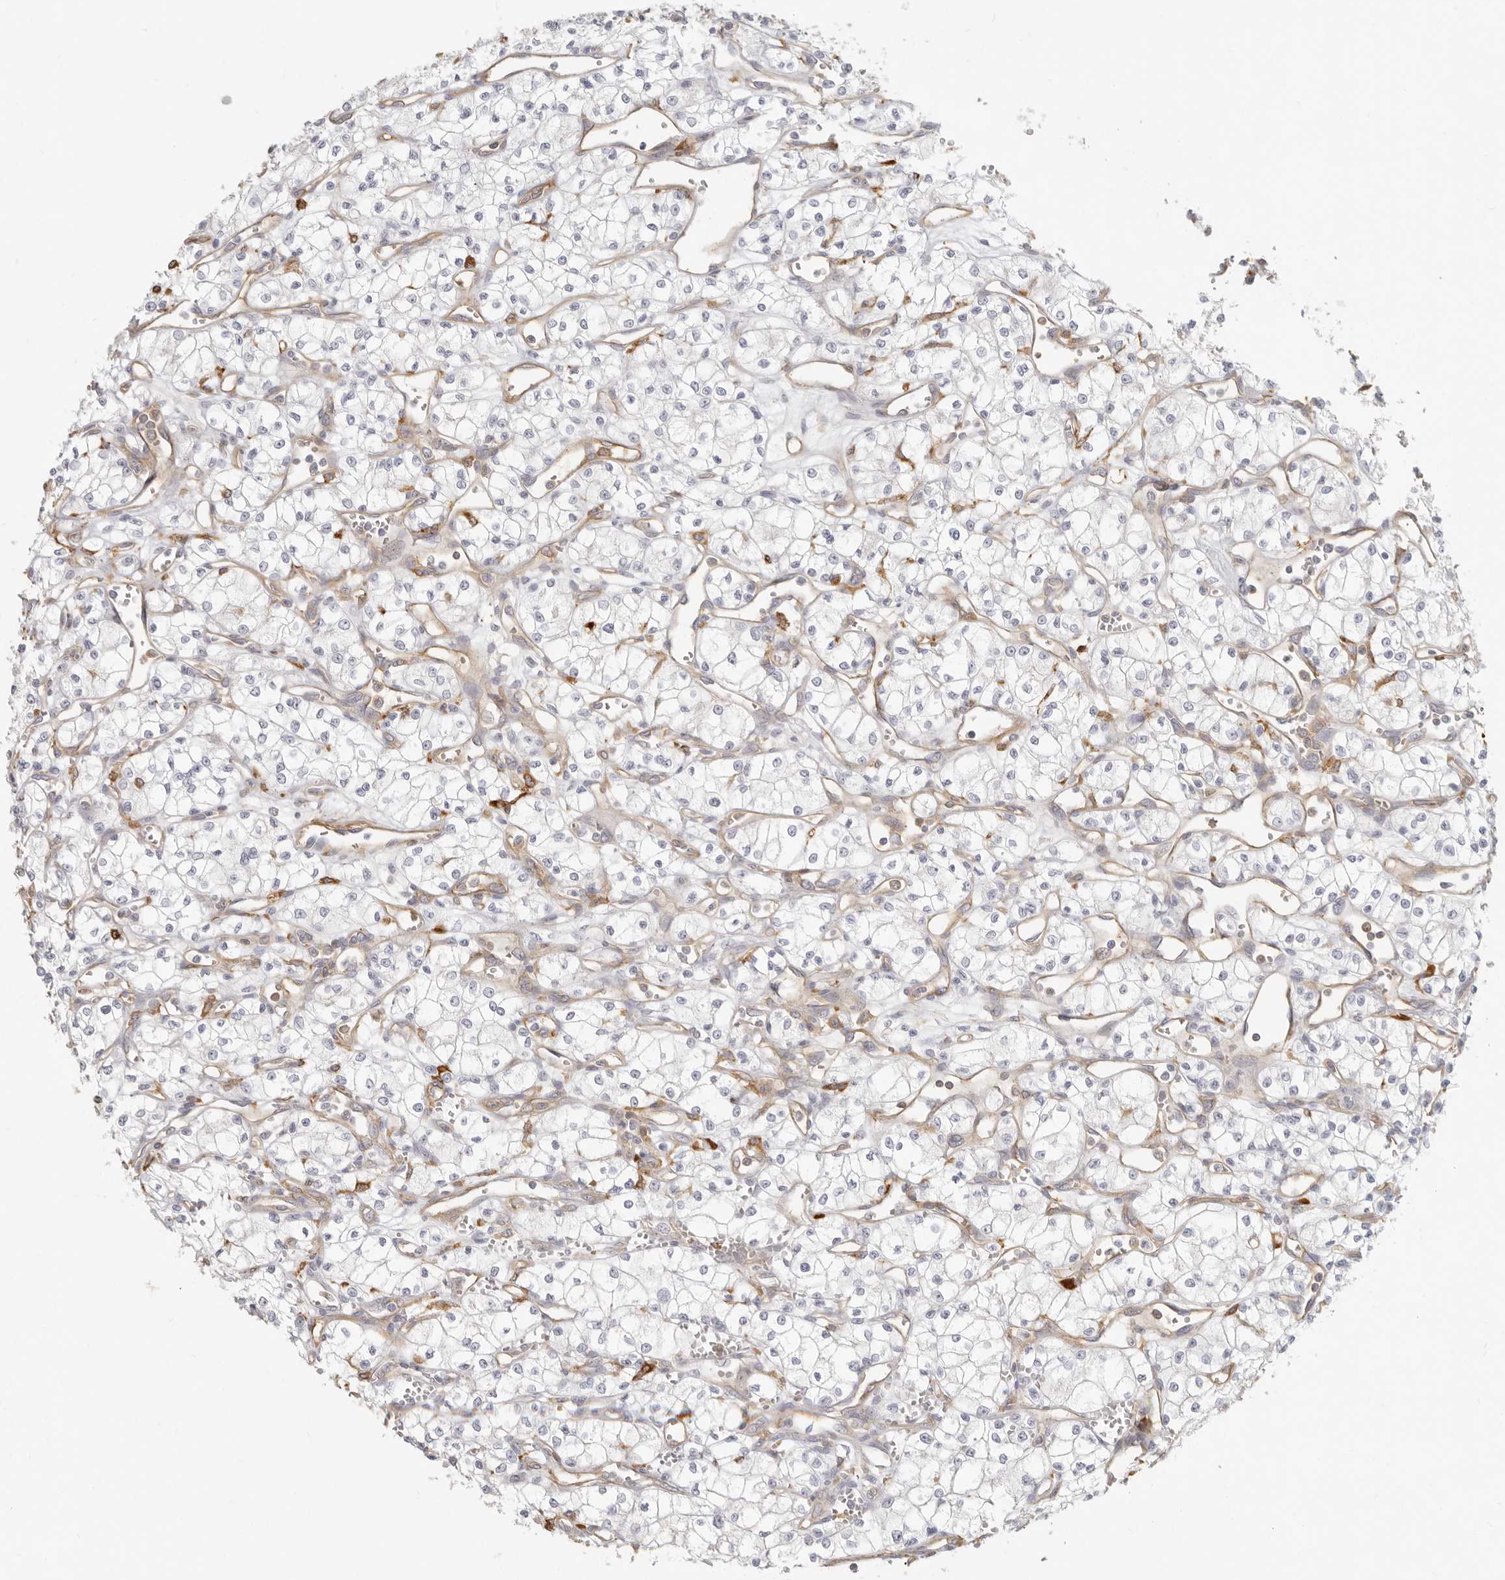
{"staining": {"intensity": "negative", "quantity": "none", "location": "none"}, "tissue": "renal cancer", "cell_type": "Tumor cells", "image_type": "cancer", "snomed": [{"axis": "morphology", "description": "Adenocarcinoma, NOS"}, {"axis": "topography", "description": "Kidney"}], "caption": "Renal adenocarcinoma was stained to show a protein in brown. There is no significant positivity in tumor cells.", "gene": "NIBAN1", "patient": {"sex": "male", "age": 59}}